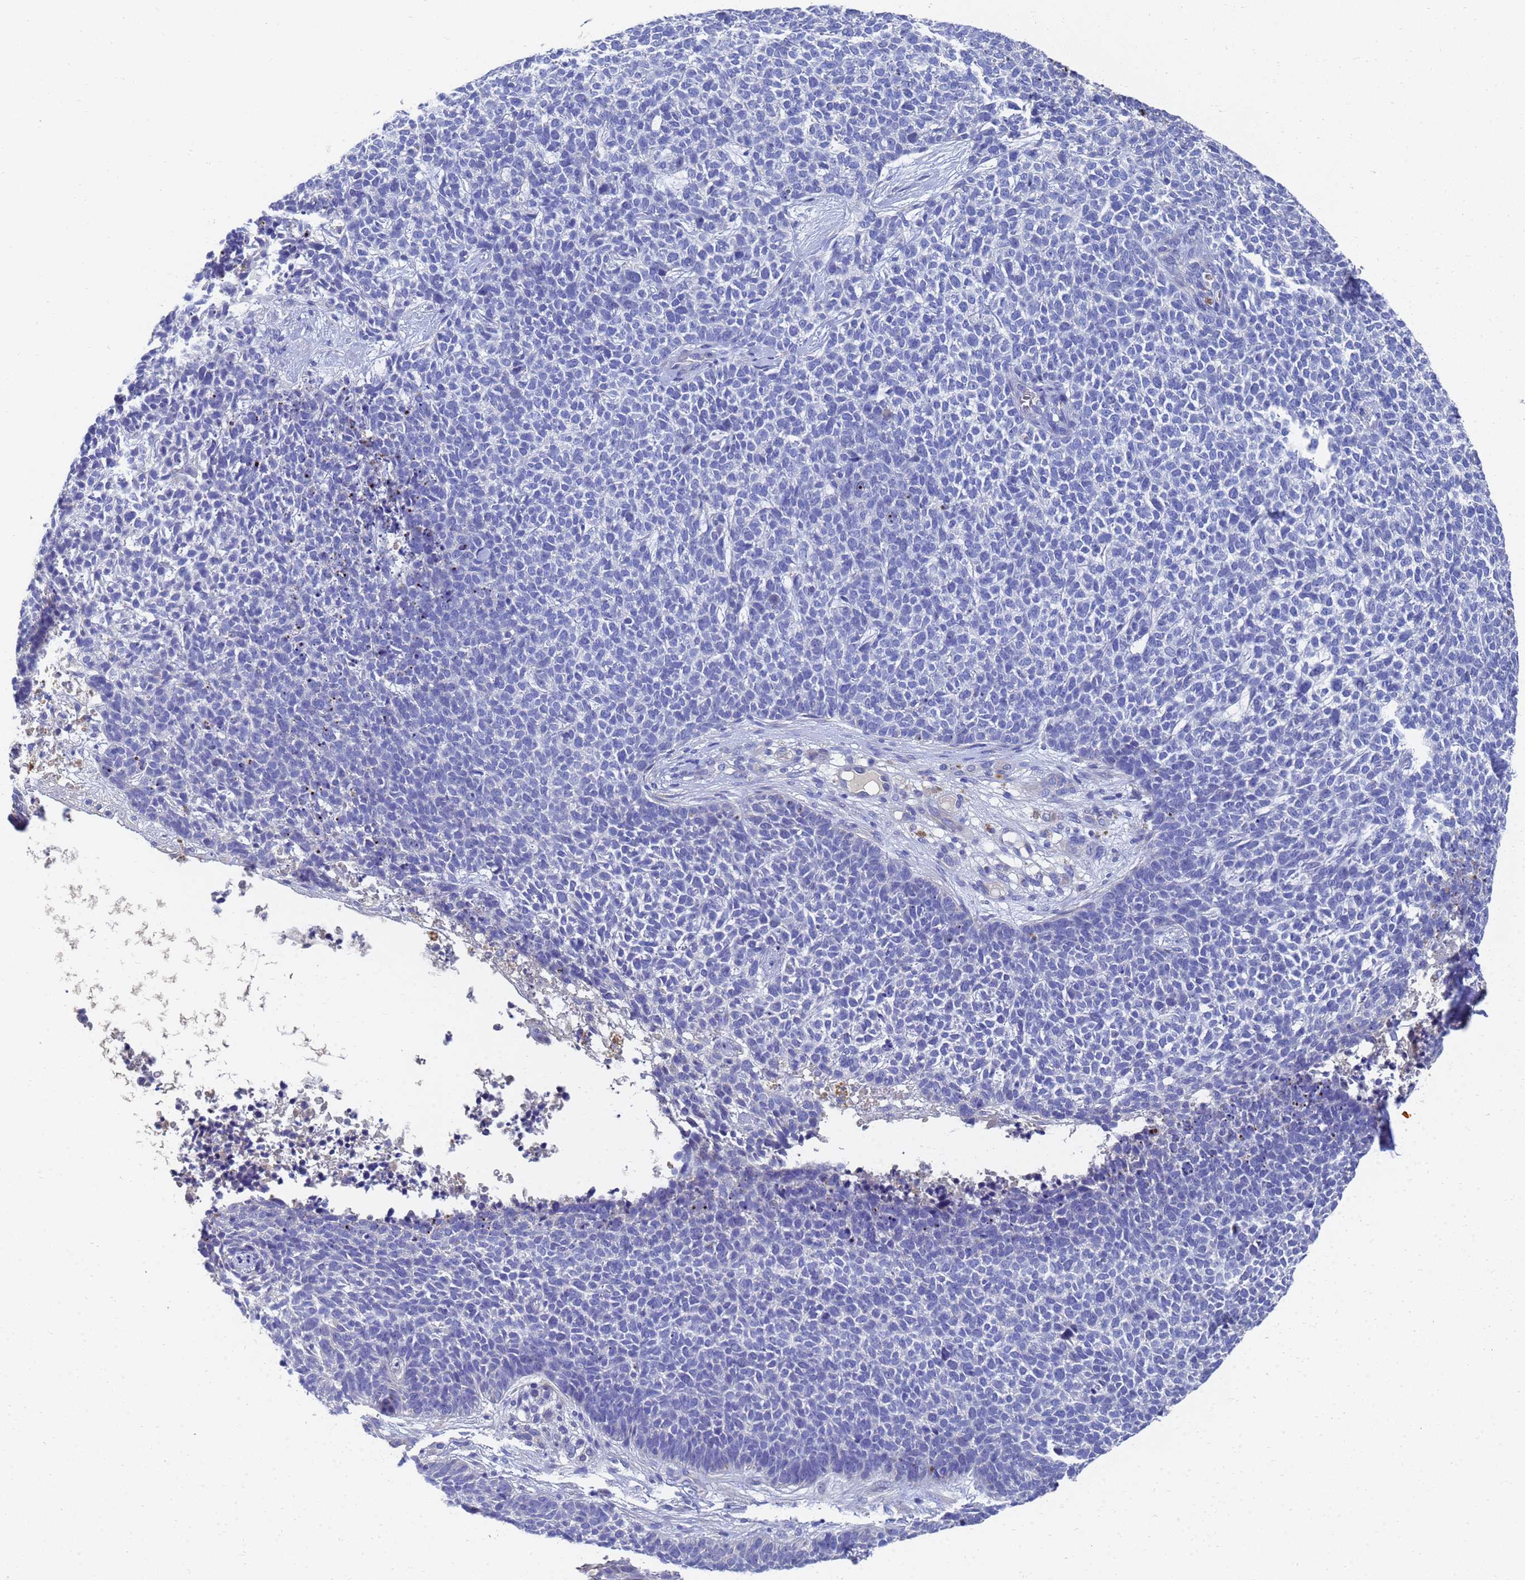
{"staining": {"intensity": "negative", "quantity": "none", "location": "none"}, "tissue": "skin cancer", "cell_type": "Tumor cells", "image_type": "cancer", "snomed": [{"axis": "morphology", "description": "Basal cell carcinoma"}, {"axis": "topography", "description": "Skin"}], "caption": "Image shows no significant protein expression in tumor cells of skin basal cell carcinoma.", "gene": "LBX2", "patient": {"sex": "female", "age": 84}}